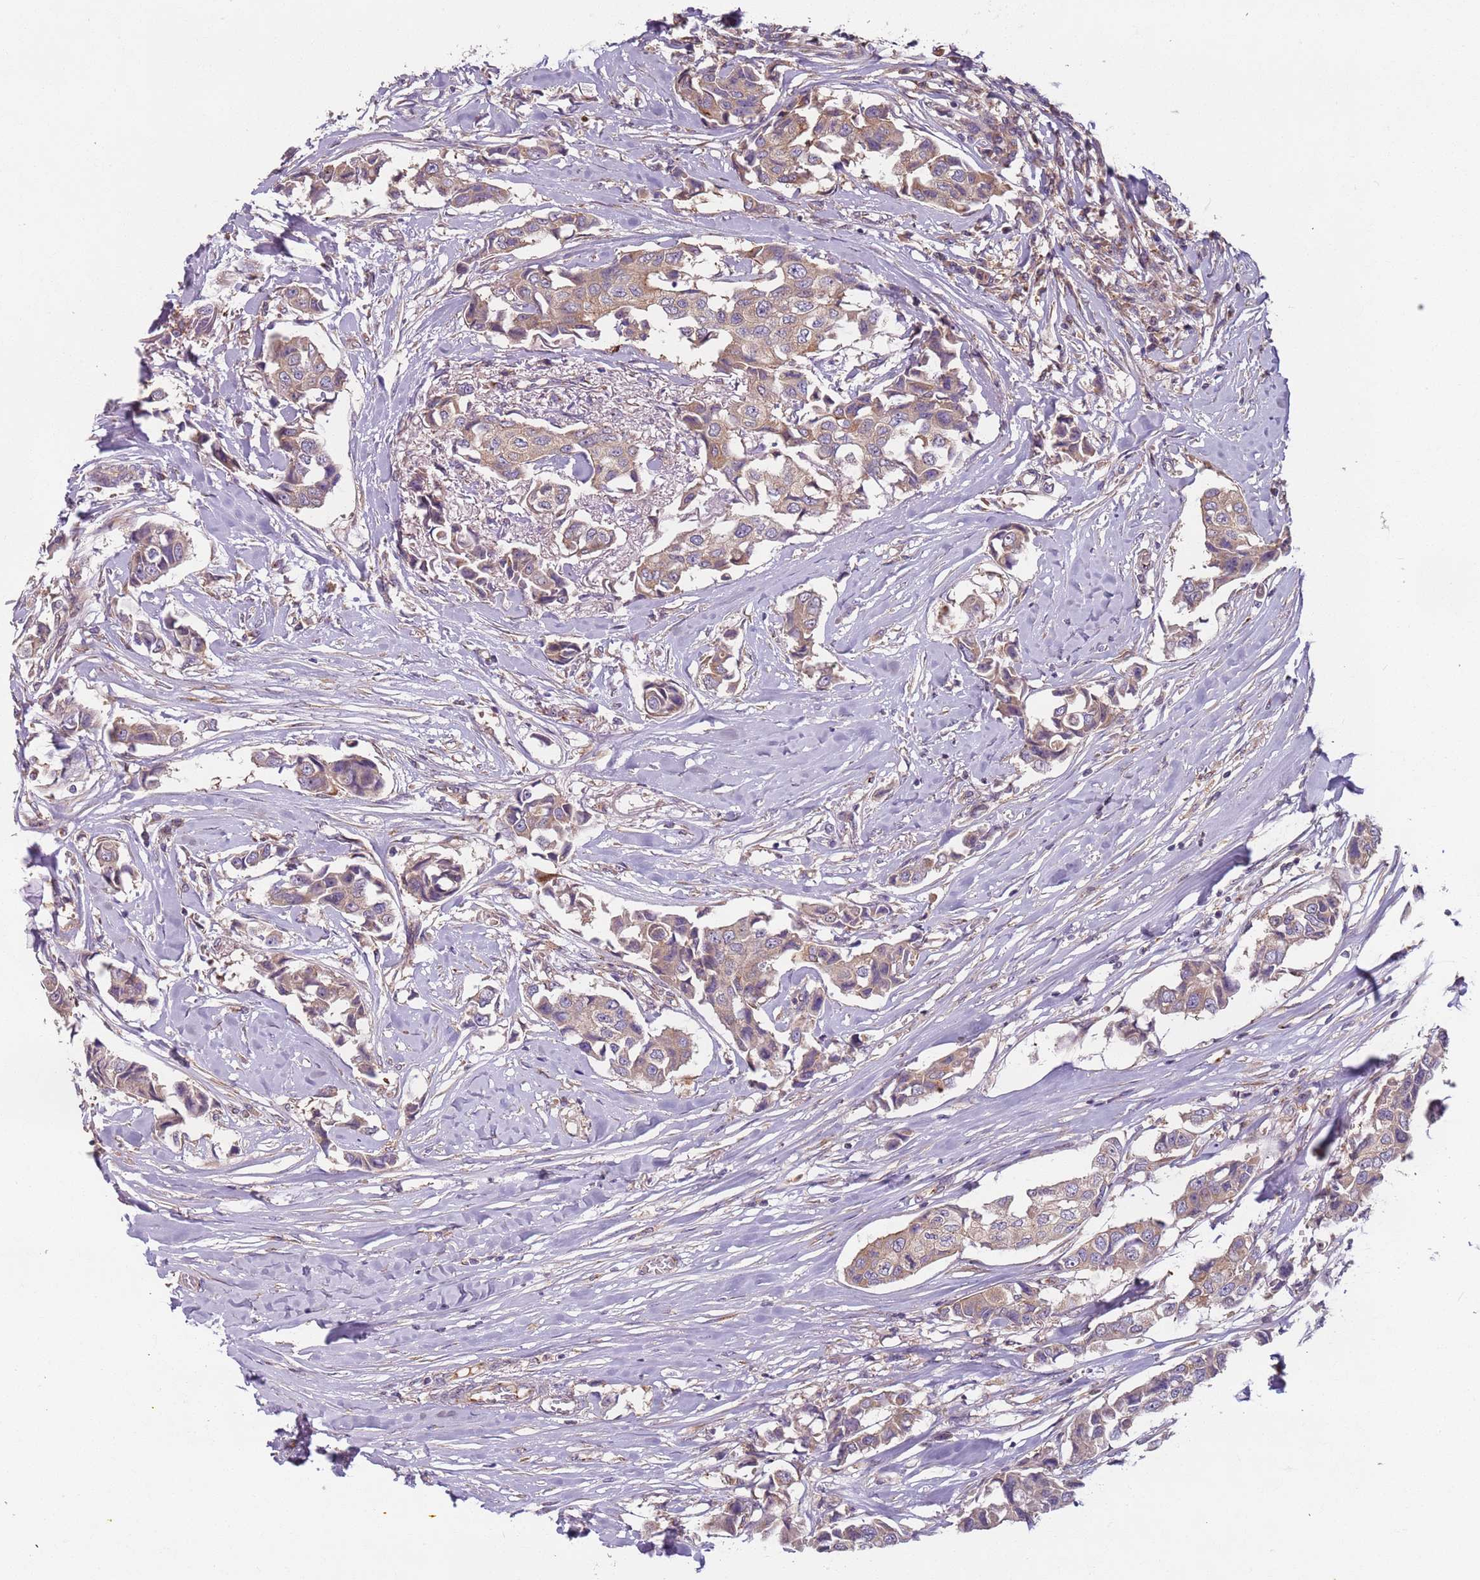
{"staining": {"intensity": "moderate", "quantity": ">75%", "location": "cytoplasmic/membranous"}, "tissue": "breast cancer", "cell_type": "Tumor cells", "image_type": "cancer", "snomed": [{"axis": "morphology", "description": "Duct carcinoma"}, {"axis": "topography", "description": "Breast"}], "caption": "High-magnification brightfield microscopy of invasive ductal carcinoma (breast) stained with DAB (3,3'-diaminobenzidine) (brown) and counterstained with hematoxylin (blue). tumor cells exhibit moderate cytoplasmic/membranous positivity is seen in about>75% of cells.", "gene": "AKTIP", "patient": {"sex": "female", "age": 80}}